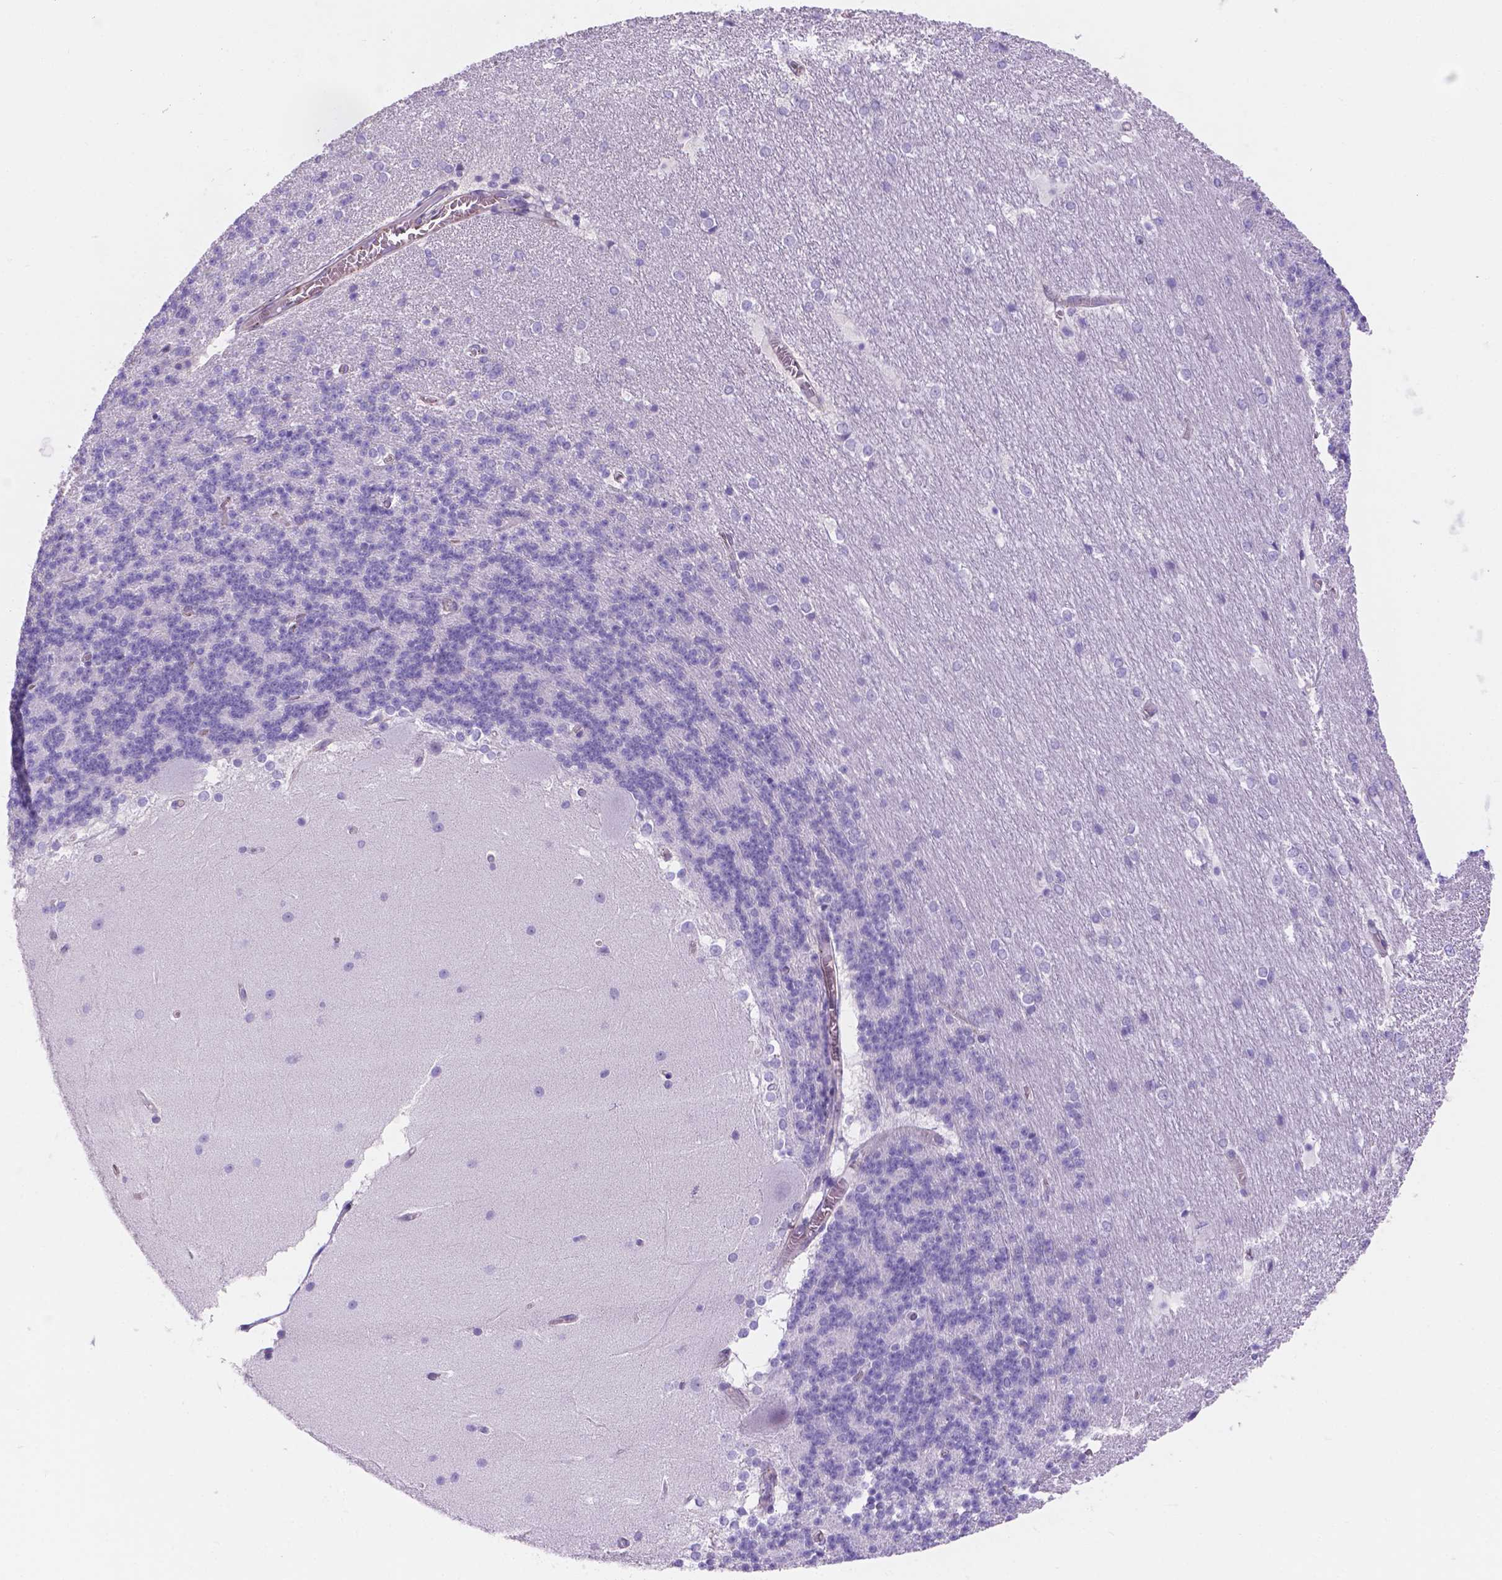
{"staining": {"intensity": "negative", "quantity": "none", "location": "none"}, "tissue": "cerebellum", "cell_type": "Cells in granular layer", "image_type": "normal", "snomed": [{"axis": "morphology", "description": "Normal tissue, NOS"}, {"axis": "topography", "description": "Cerebellum"}], "caption": "An immunohistochemistry image of unremarkable cerebellum is shown. There is no staining in cells in granular layer of cerebellum. (DAB (3,3'-diaminobenzidine) immunohistochemistry (IHC), high magnification).", "gene": "SLC40A1", "patient": {"sex": "female", "age": 19}}